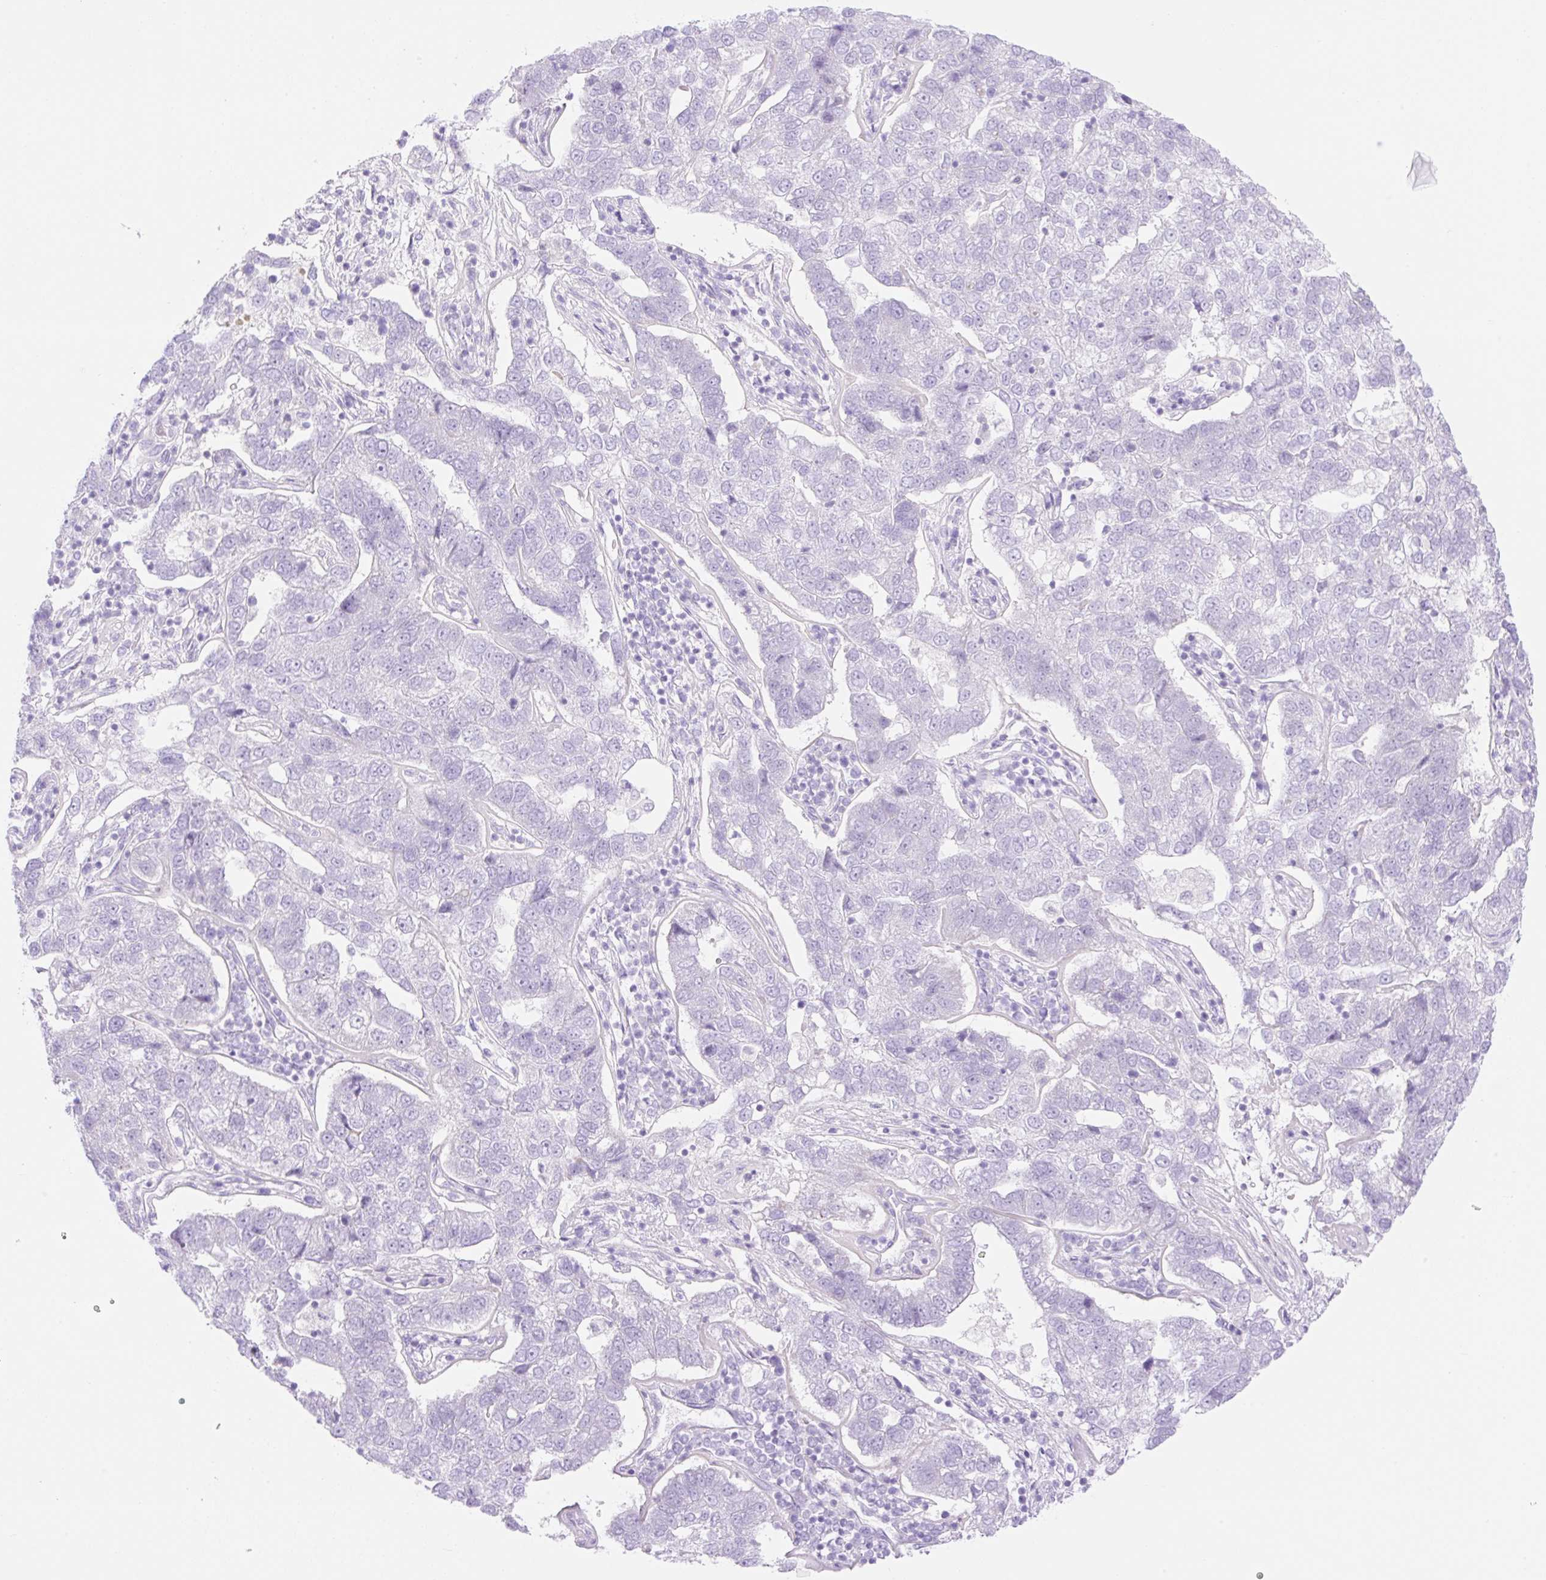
{"staining": {"intensity": "negative", "quantity": "none", "location": "none"}, "tissue": "pancreatic cancer", "cell_type": "Tumor cells", "image_type": "cancer", "snomed": [{"axis": "morphology", "description": "Adenocarcinoma, NOS"}, {"axis": "topography", "description": "Pancreas"}], "caption": "This micrograph is of pancreatic adenocarcinoma stained with IHC to label a protein in brown with the nuclei are counter-stained blue. There is no staining in tumor cells.", "gene": "CDX1", "patient": {"sex": "female", "age": 61}}